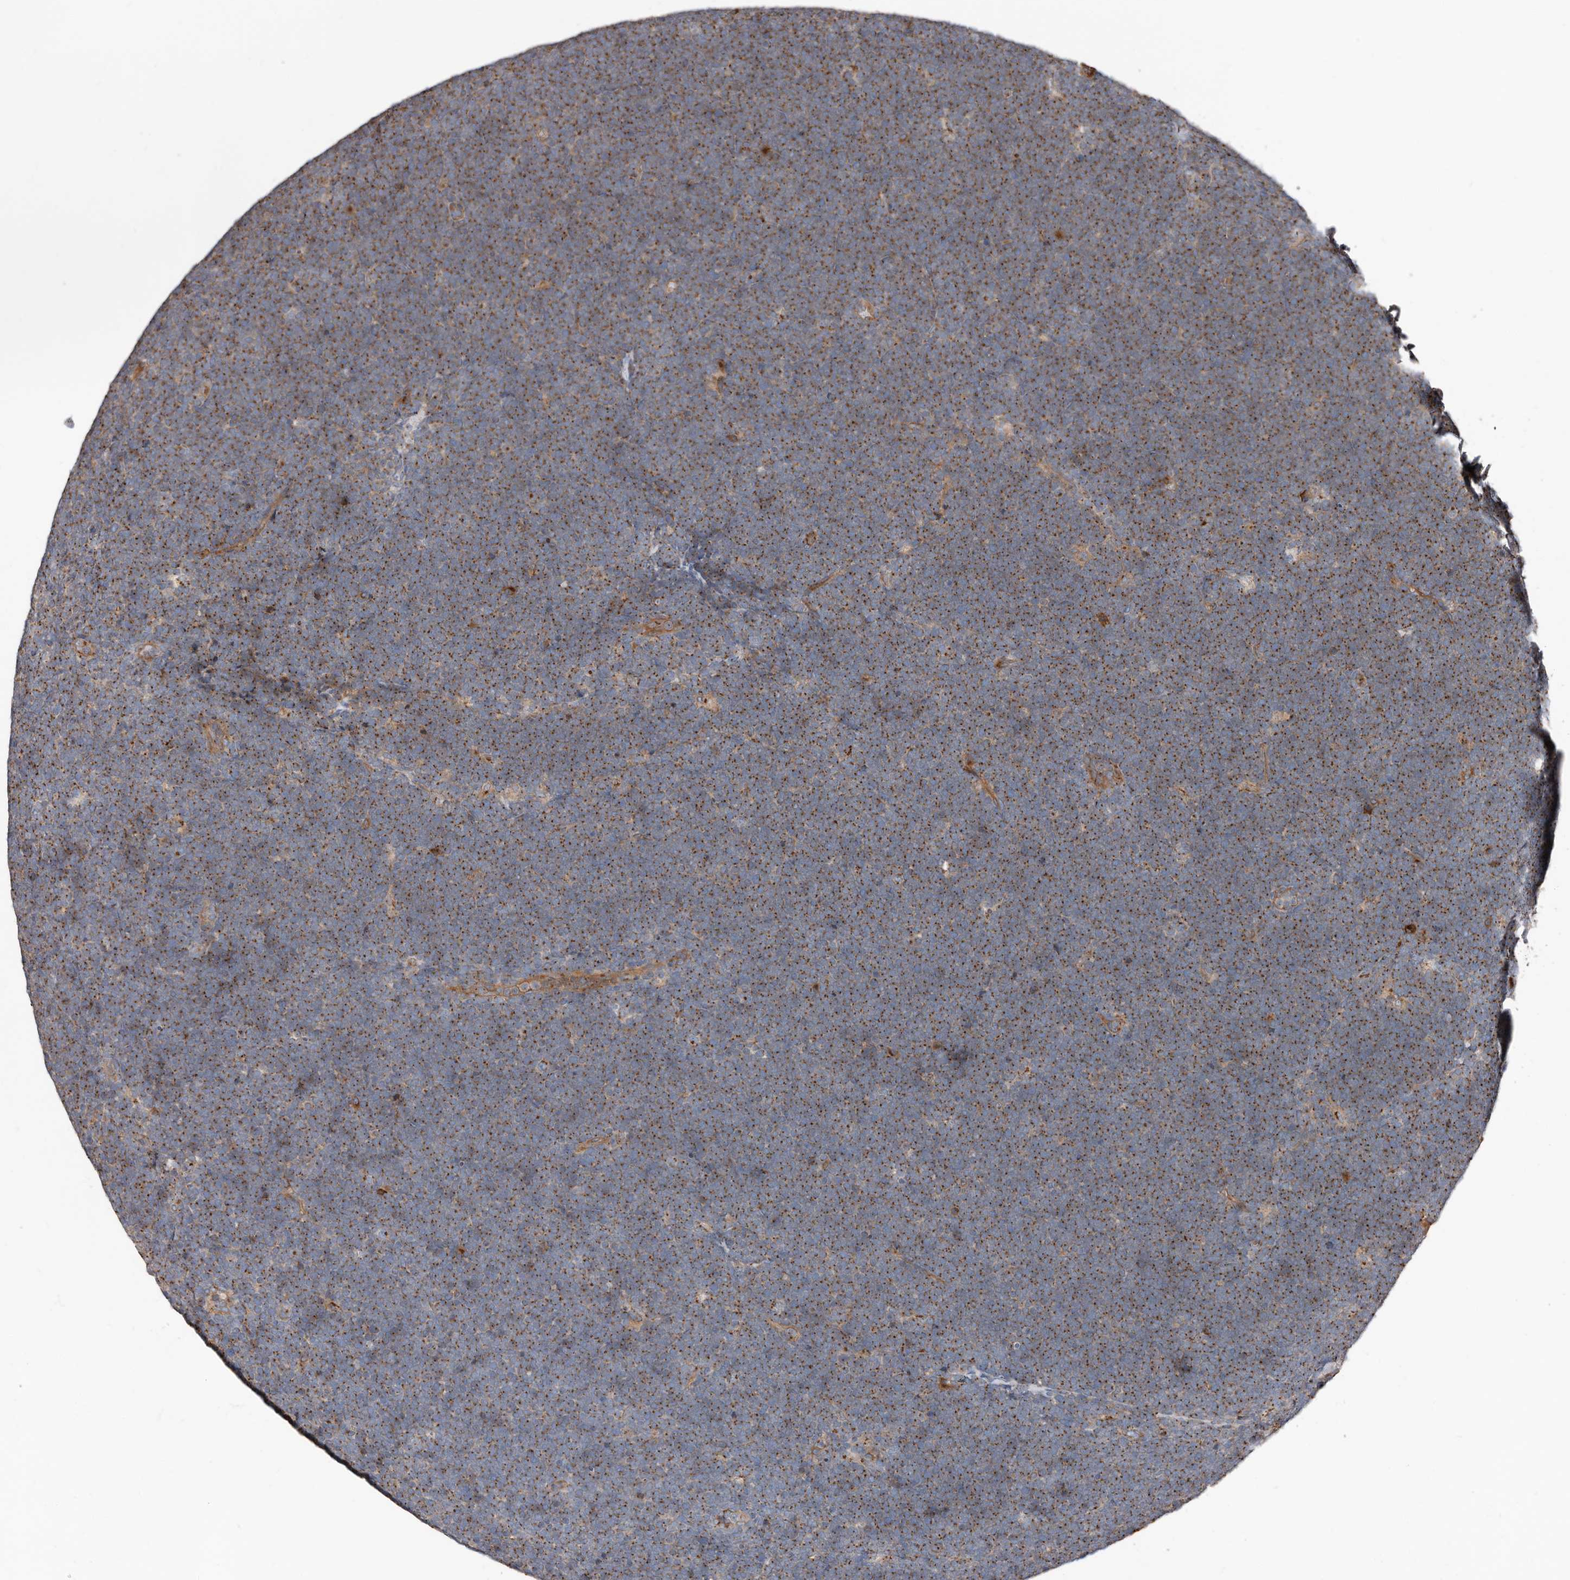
{"staining": {"intensity": "moderate", "quantity": ">75%", "location": "cytoplasmic/membranous"}, "tissue": "lymphoma", "cell_type": "Tumor cells", "image_type": "cancer", "snomed": [{"axis": "morphology", "description": "Malignant lymphoma, non-Hodgkin's type, High grade"}, {"axis": "topography", "description": "Lymph node"}], "caption": "Immunohistochemistry (DAB (3,3'-diaminobenzidine)) staining of malignant lymphoma, non-Hodgkin's type (high-grade) exhibits moderate cytoplasmic/membranous protein positivity in about >75% of tumor cells.", "gene": "COG1", "patient": {"sex": "male", "age": 13}}